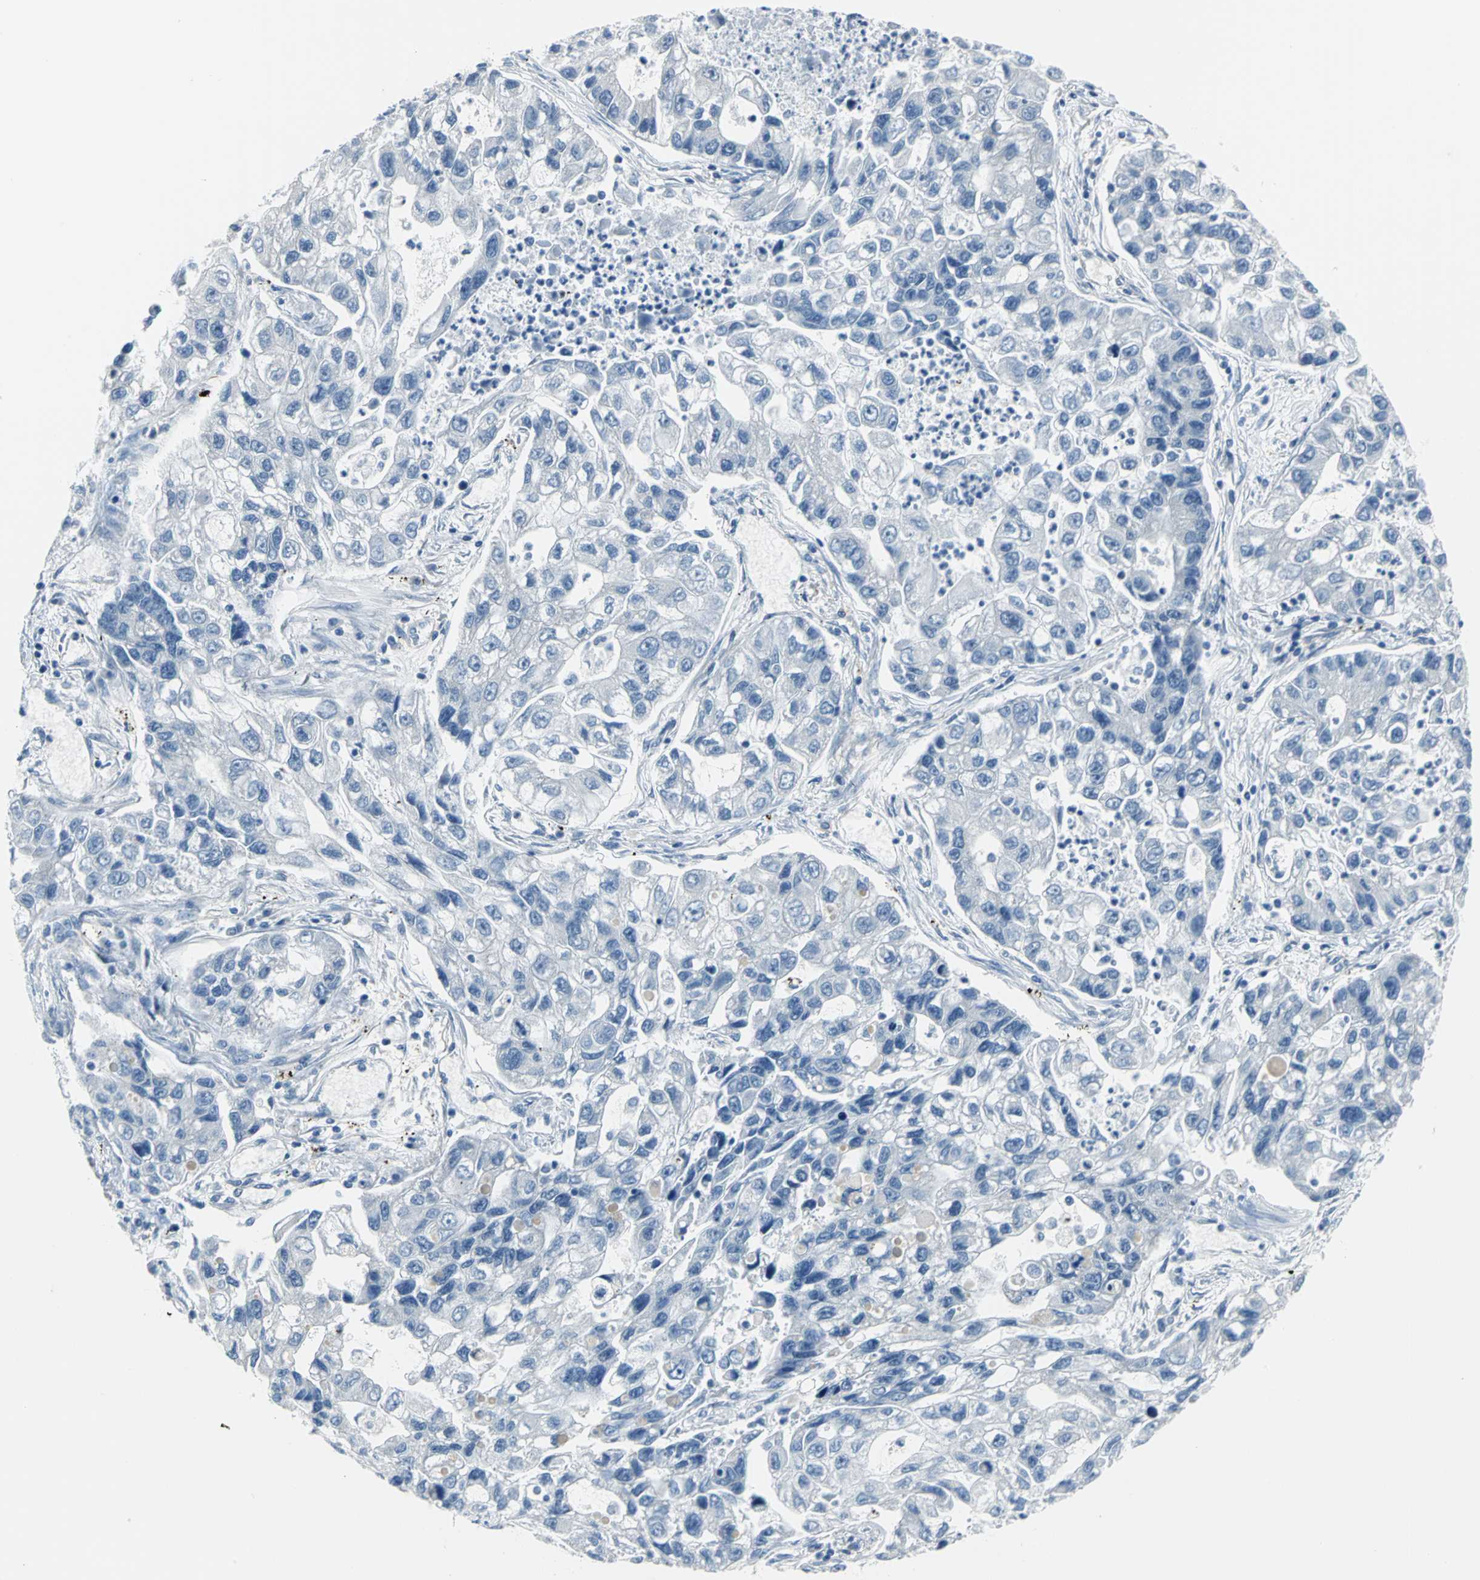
{"staining": {"intensity": "negative", "quantity": "none", "location": "none"}, "tissue": "lung cancer", "cell_type": "Tumor cells", "image_type": "cancer", "snomed": [{"axis": "morphology", "description": "Adenocarcinoma, NOS"}, {"axis": "topography", "description": "Lung"}], "caption": "Lung cancer (adenocarcinoma) was stained to show a protein in brown. There is no significant staining in tumor cells.", "gene": "ZNF415", "patient": {"sex": "female", "age": 51}}